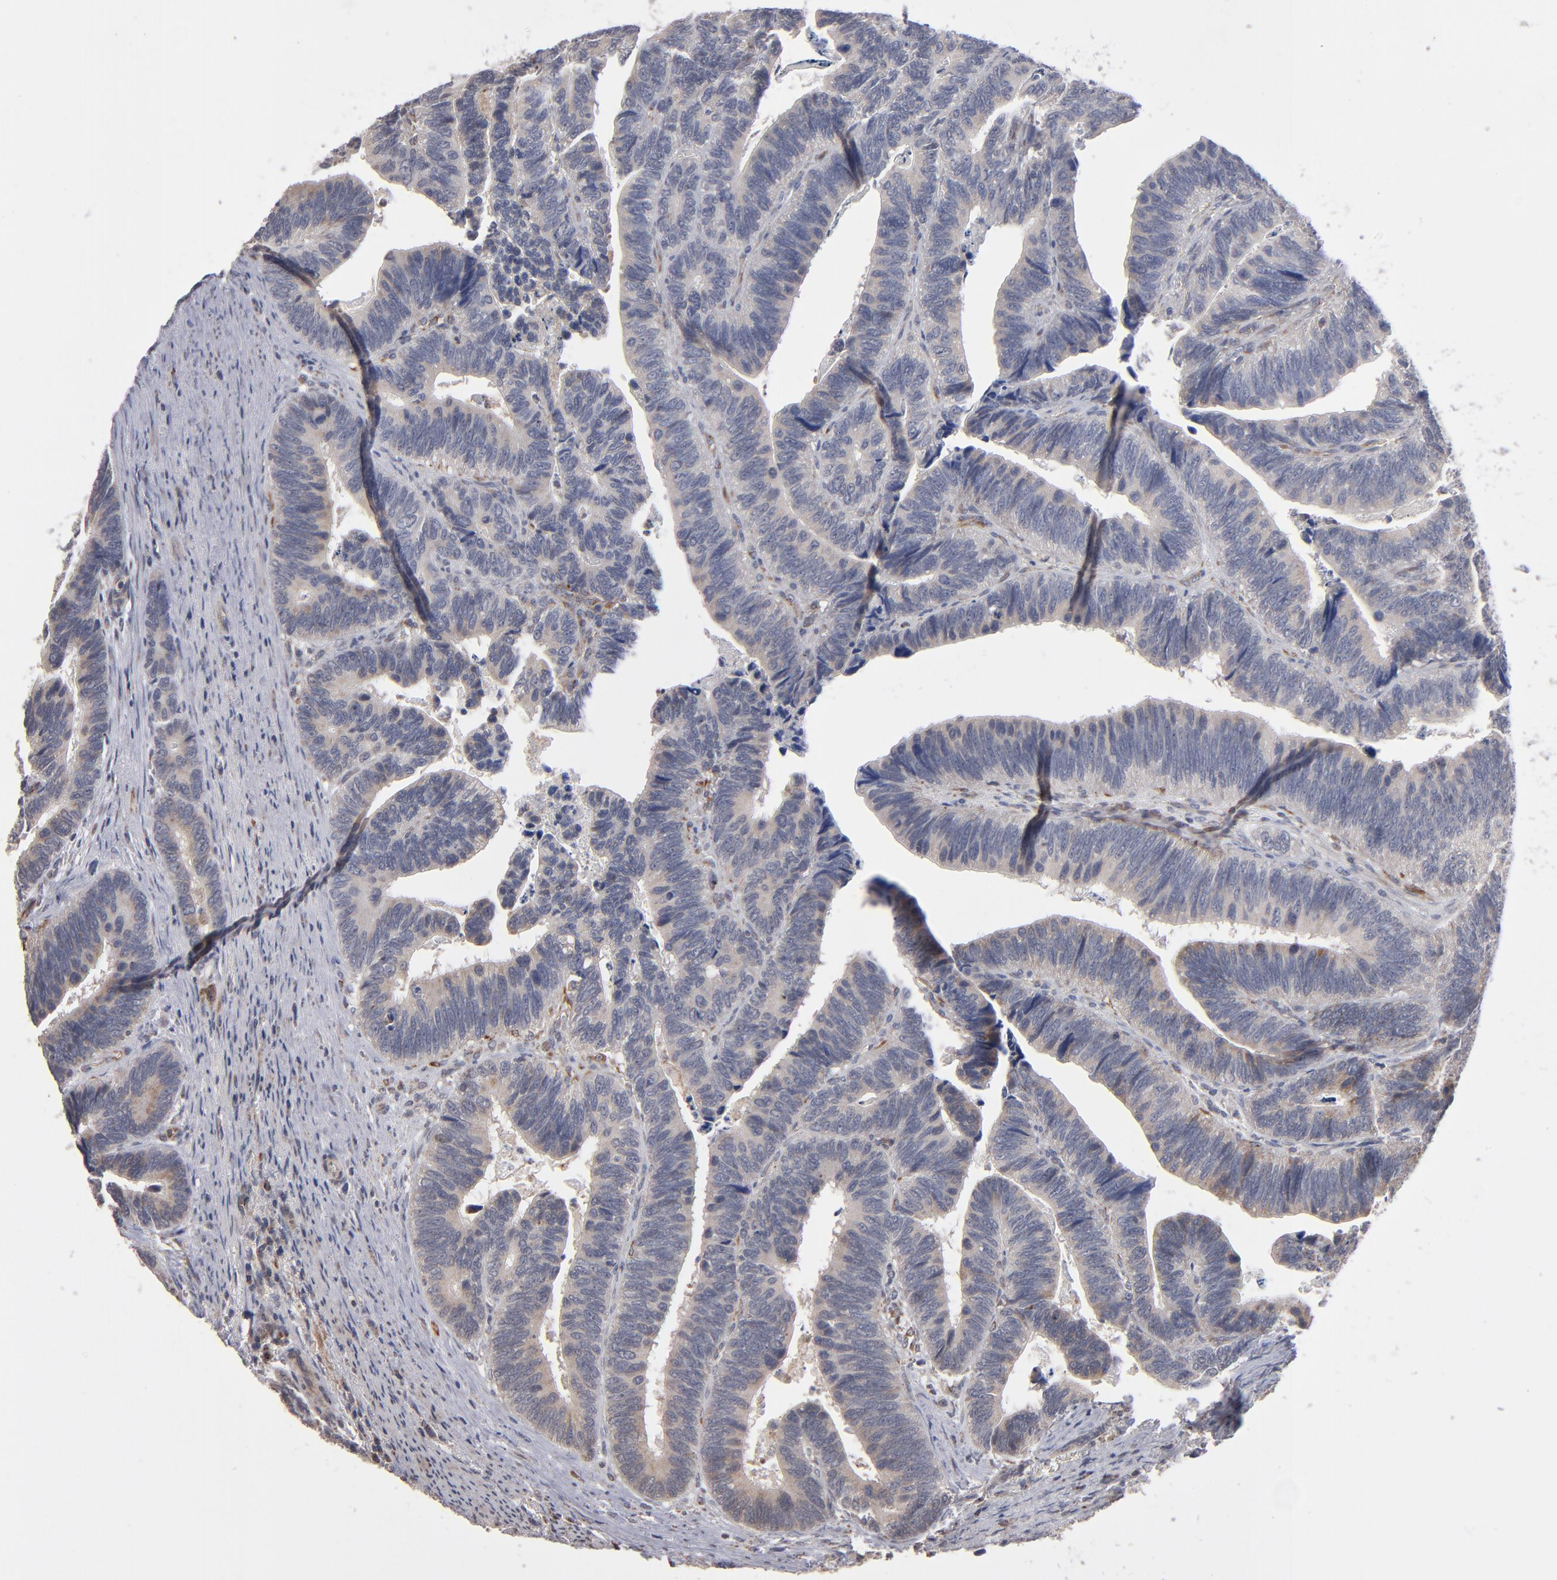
{"staining": {"intensity": "weak", "quantity": ">75%", "location": "cytoplasmic/membranous"}, "tissue": "colorectal cancer", "cell_type": "Tumor cells", "image_type": "cancer", "snomed": [{"axis": "morphology", "description": "Adenocarcinoma, NOS"}, {"axis": "topography", "description": "Colon"}], "caption": "Colorectal cancer was stained to show a protein in brown. There is low levels of weak cytoplasmic/membranous expression in about >75% of tumor cells.", "gene": "MIPOL1", "patient": {"sex": "male", "age": 72}}